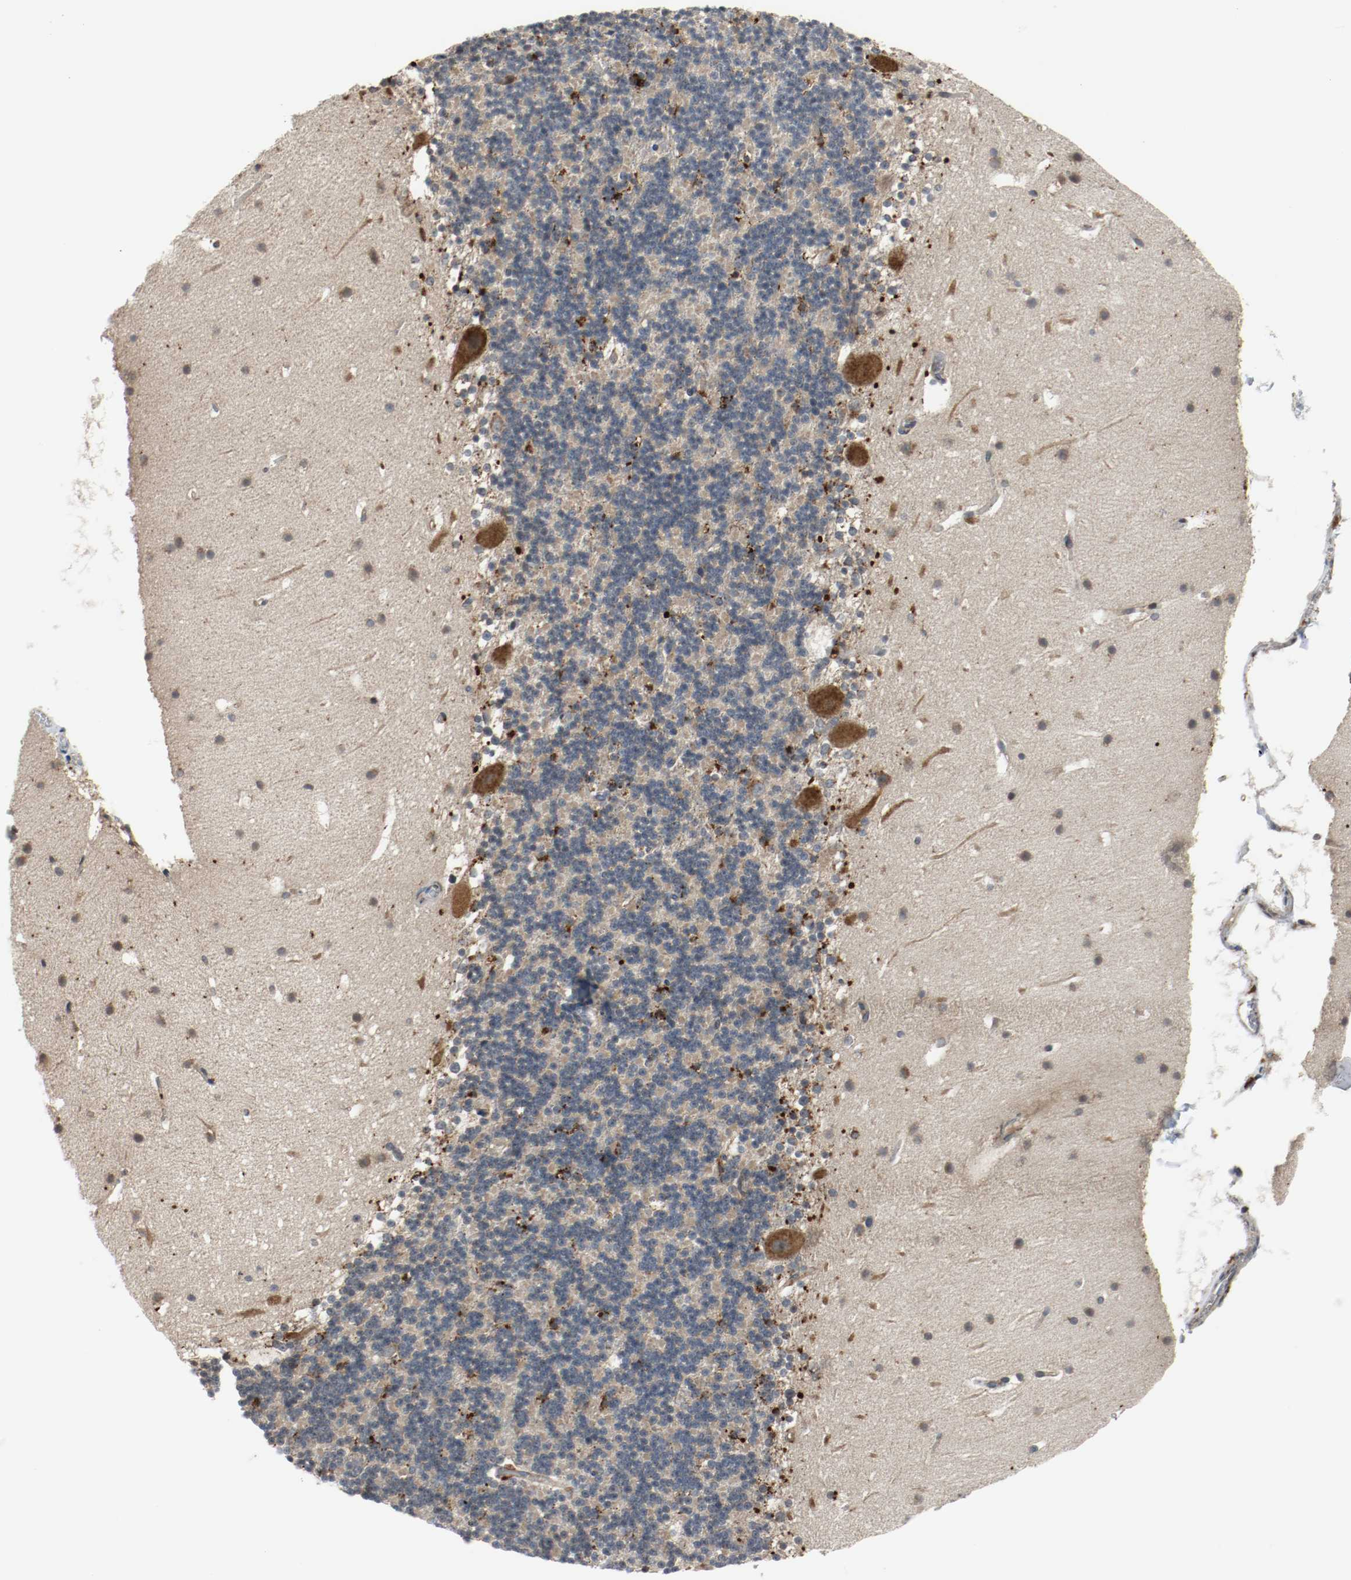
{"staining": {"intensity": "strong", "quantity": "<25%", "location": "cytoplasmic/membranous"}, "tissue": "cerebellum", "cell_type": "Cells in granular layer", "image_type": "normal", "snomed": [{"axis": "morphology", "description": "Normal tissue, NOS"}, {"axis": "topography", "description": "Cerebellum"}], "caption": "Cerebellum was stained to show a protein in brown. There is medium levels of strong cytoplasmic/membranous expression in about <25% of cells in granular layer. The staining is performed using DAB brown chromogen to label protein expression. The nuclei are counter-stained blue using hematoxylin.", "gene": "LAMP2", "patient": {"sex": "male", "age": 45}}